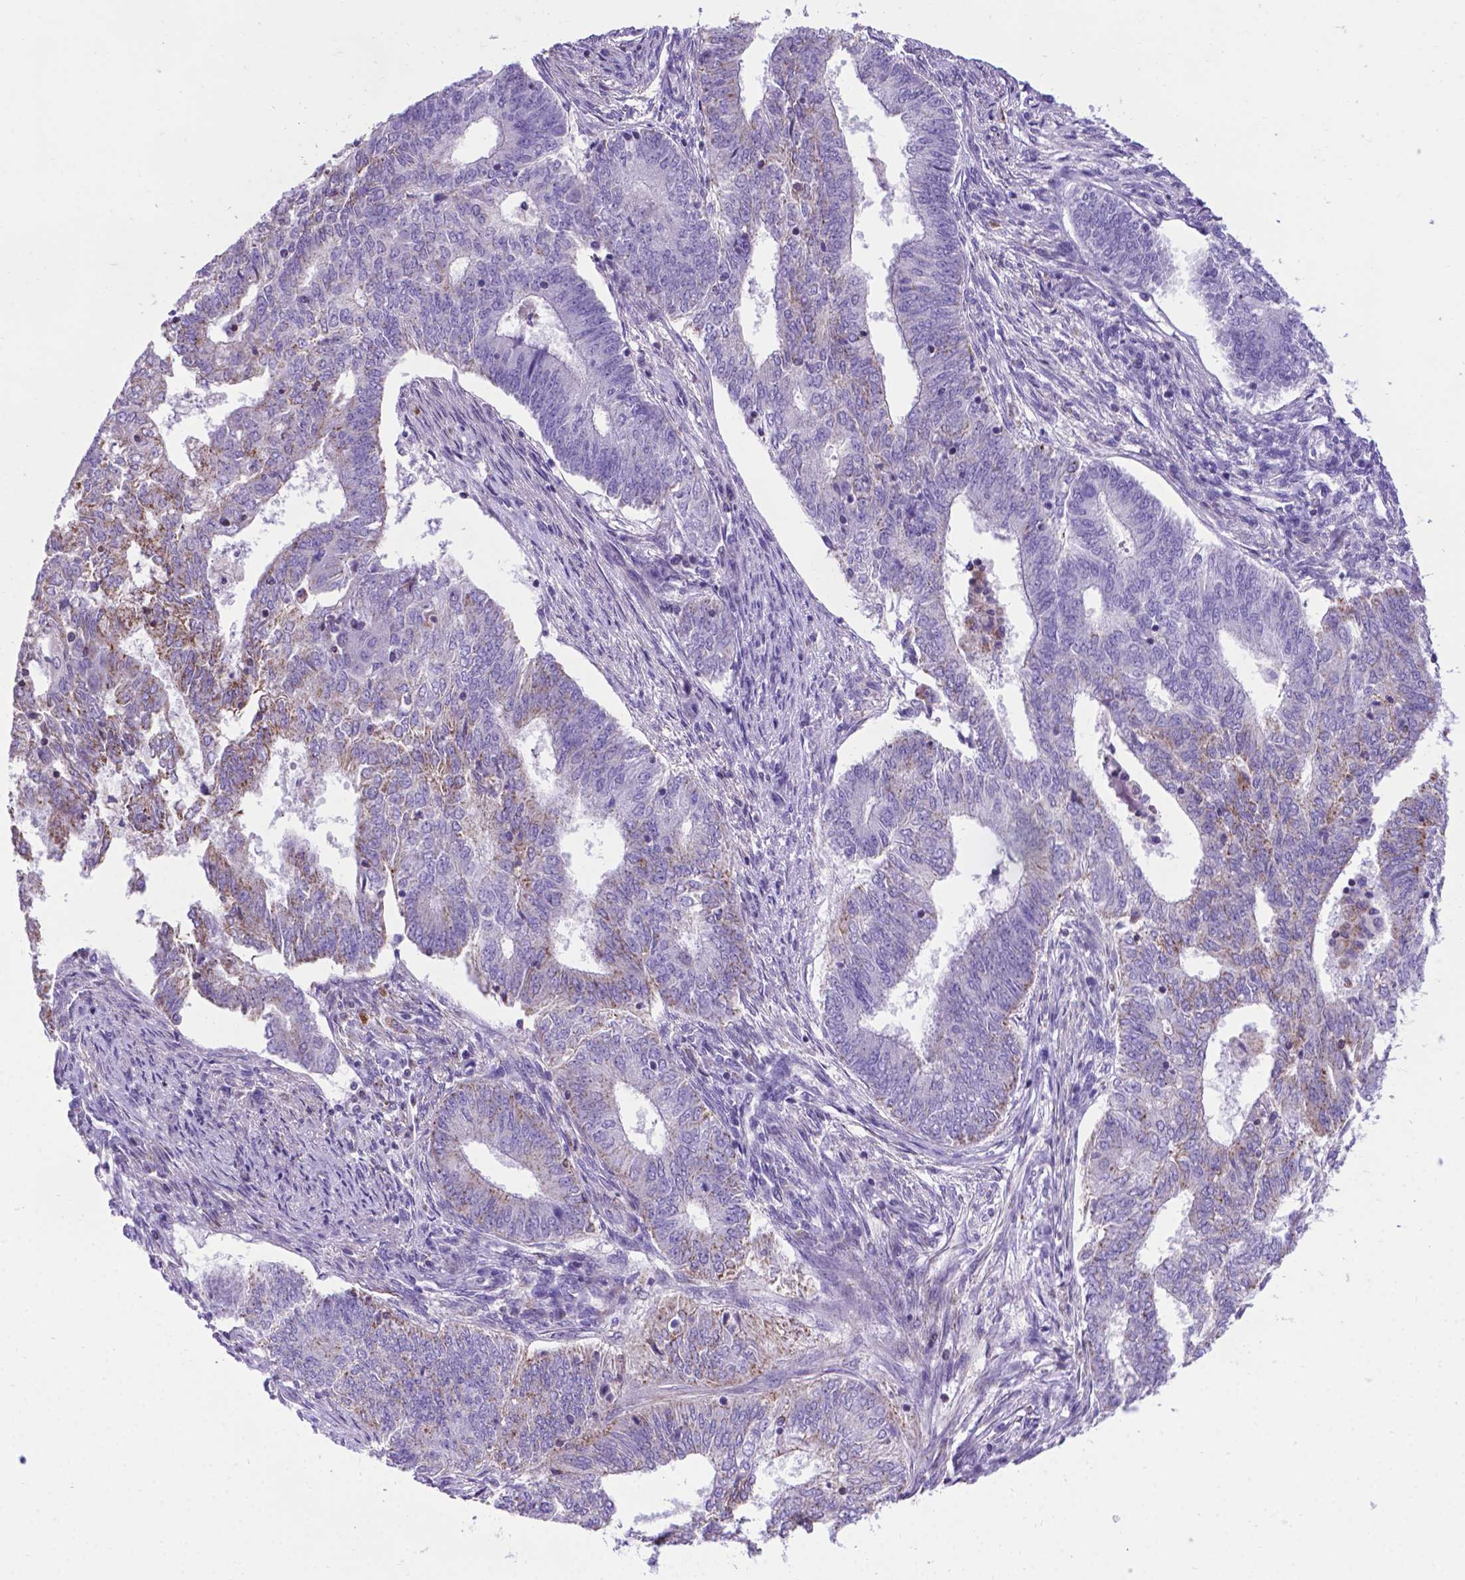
{"staining": {"intensity": "moderate", "quantity": "<25%", "location": "cytoplasmic/membranous"}, "tissue": "endometrial cancer", "cell_type": "Tumor cells", "image_type": "cancer", "snomed": [{"axis": "morphology", "description": "Adenocarcinoma, NOS"}, {"axis": "topography", "description": "Endometrium"}], "caption": "The histopathology image displays immunohistochemical staining of endometrial cancer. There is moderate cytoplasmic/membranous expression is identified in approximately <25% of tumor cells. The protein of interest is shown in brown color, while the nuclei are stained blue.", "gene": "POU3F3", "patient": {"sex": "female", "age": 62}}